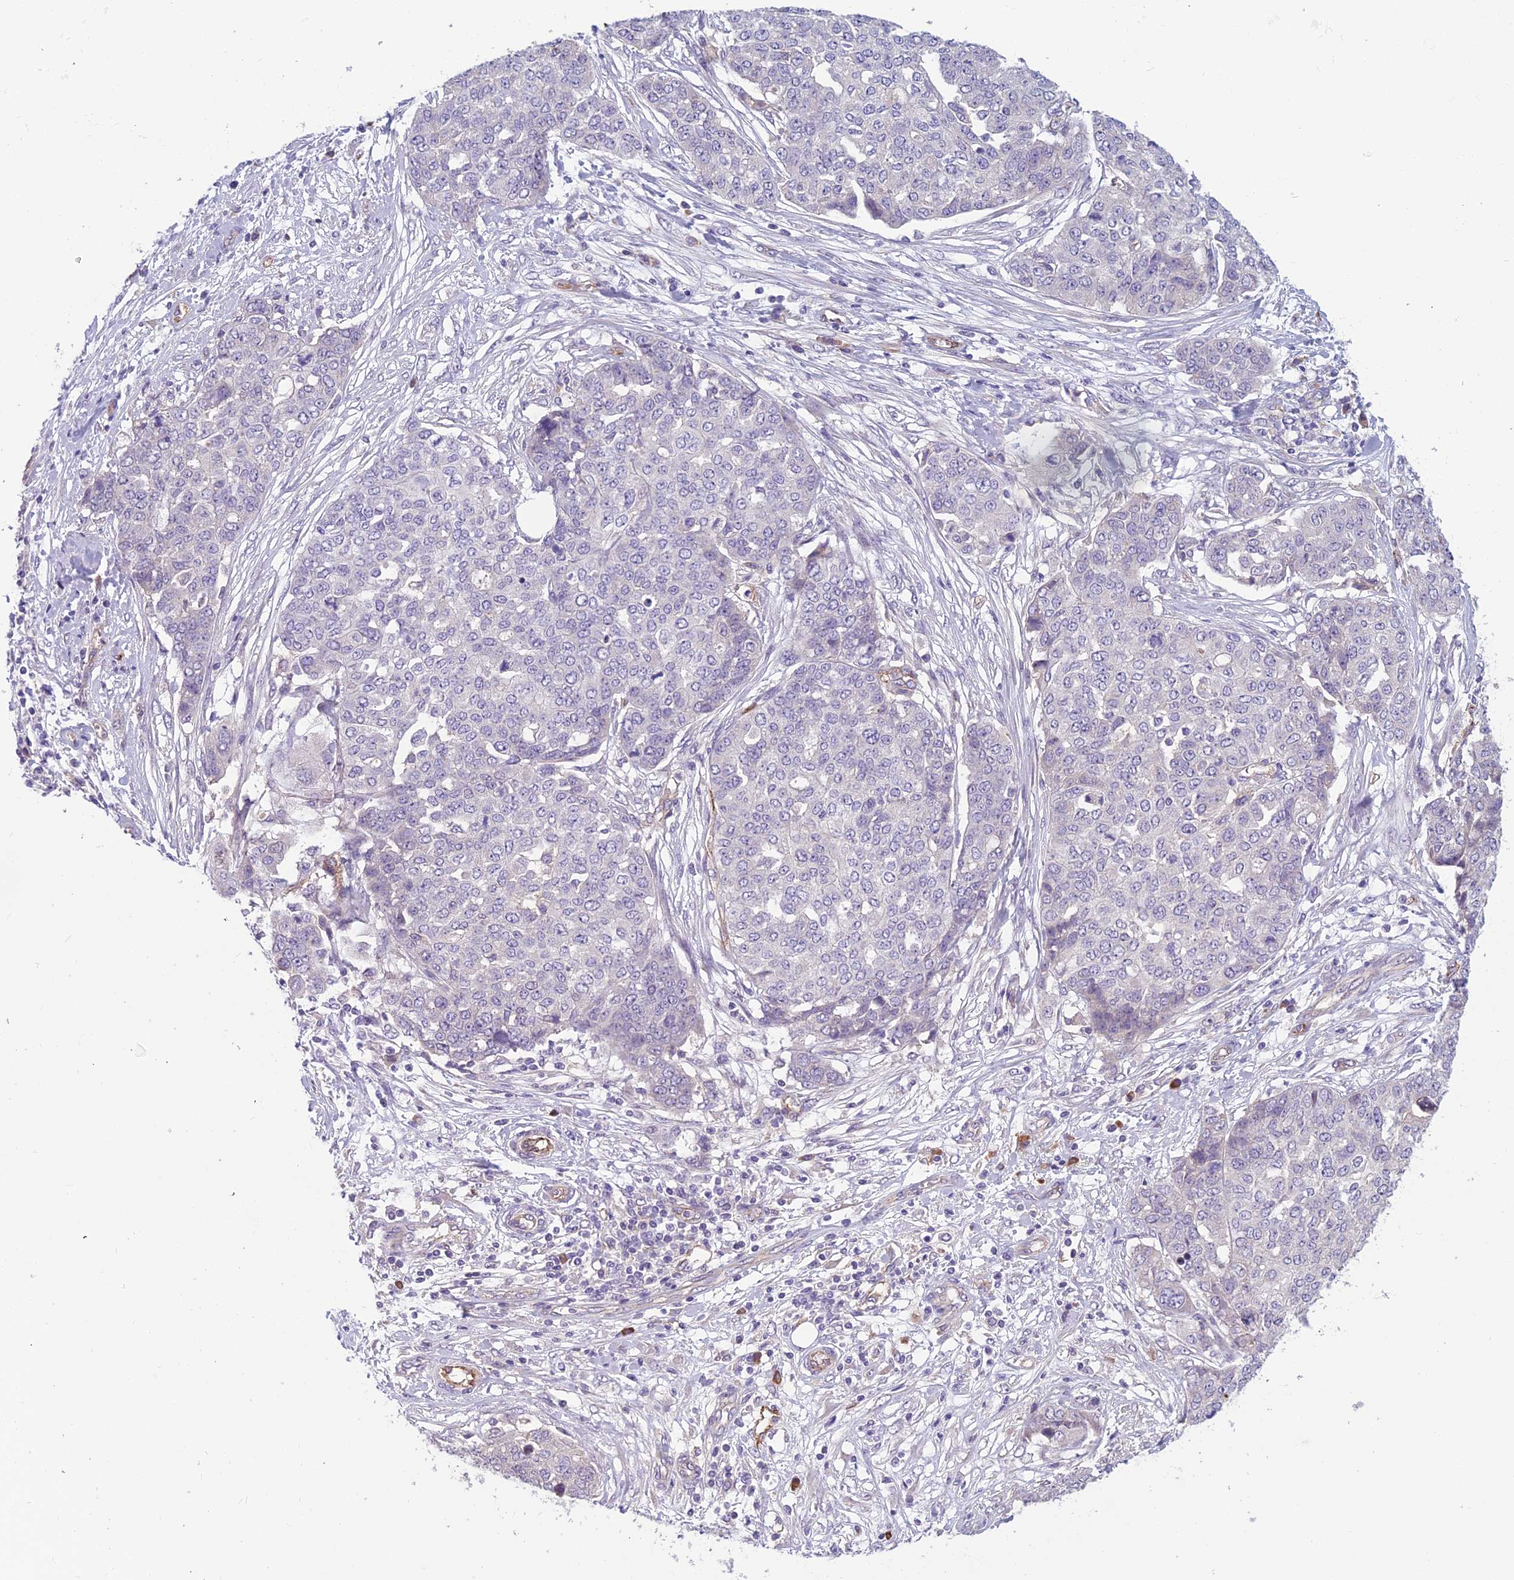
{"staining": {"intensity": "negative", "quantity": "none", "location": "none"}, "tissue": "ovarian cancer", "cell_type": "Tumor cells", "image_type": "cancer", "snomed": [{"axis": "morphology", "description": "Cystadenocarcinoma, serous, NOS"}, {"axis": "topography", "description": "Soft tissue"}, {"axis": "topography", "description": "Ovary"}], "caption": "The histopathology image demonstrates no staining of tumor cells in ovarian cancer (serous cystadenocarcinoma).", "gene": "TSPAN15", "patient": {"sex": "female", "age": 57}}